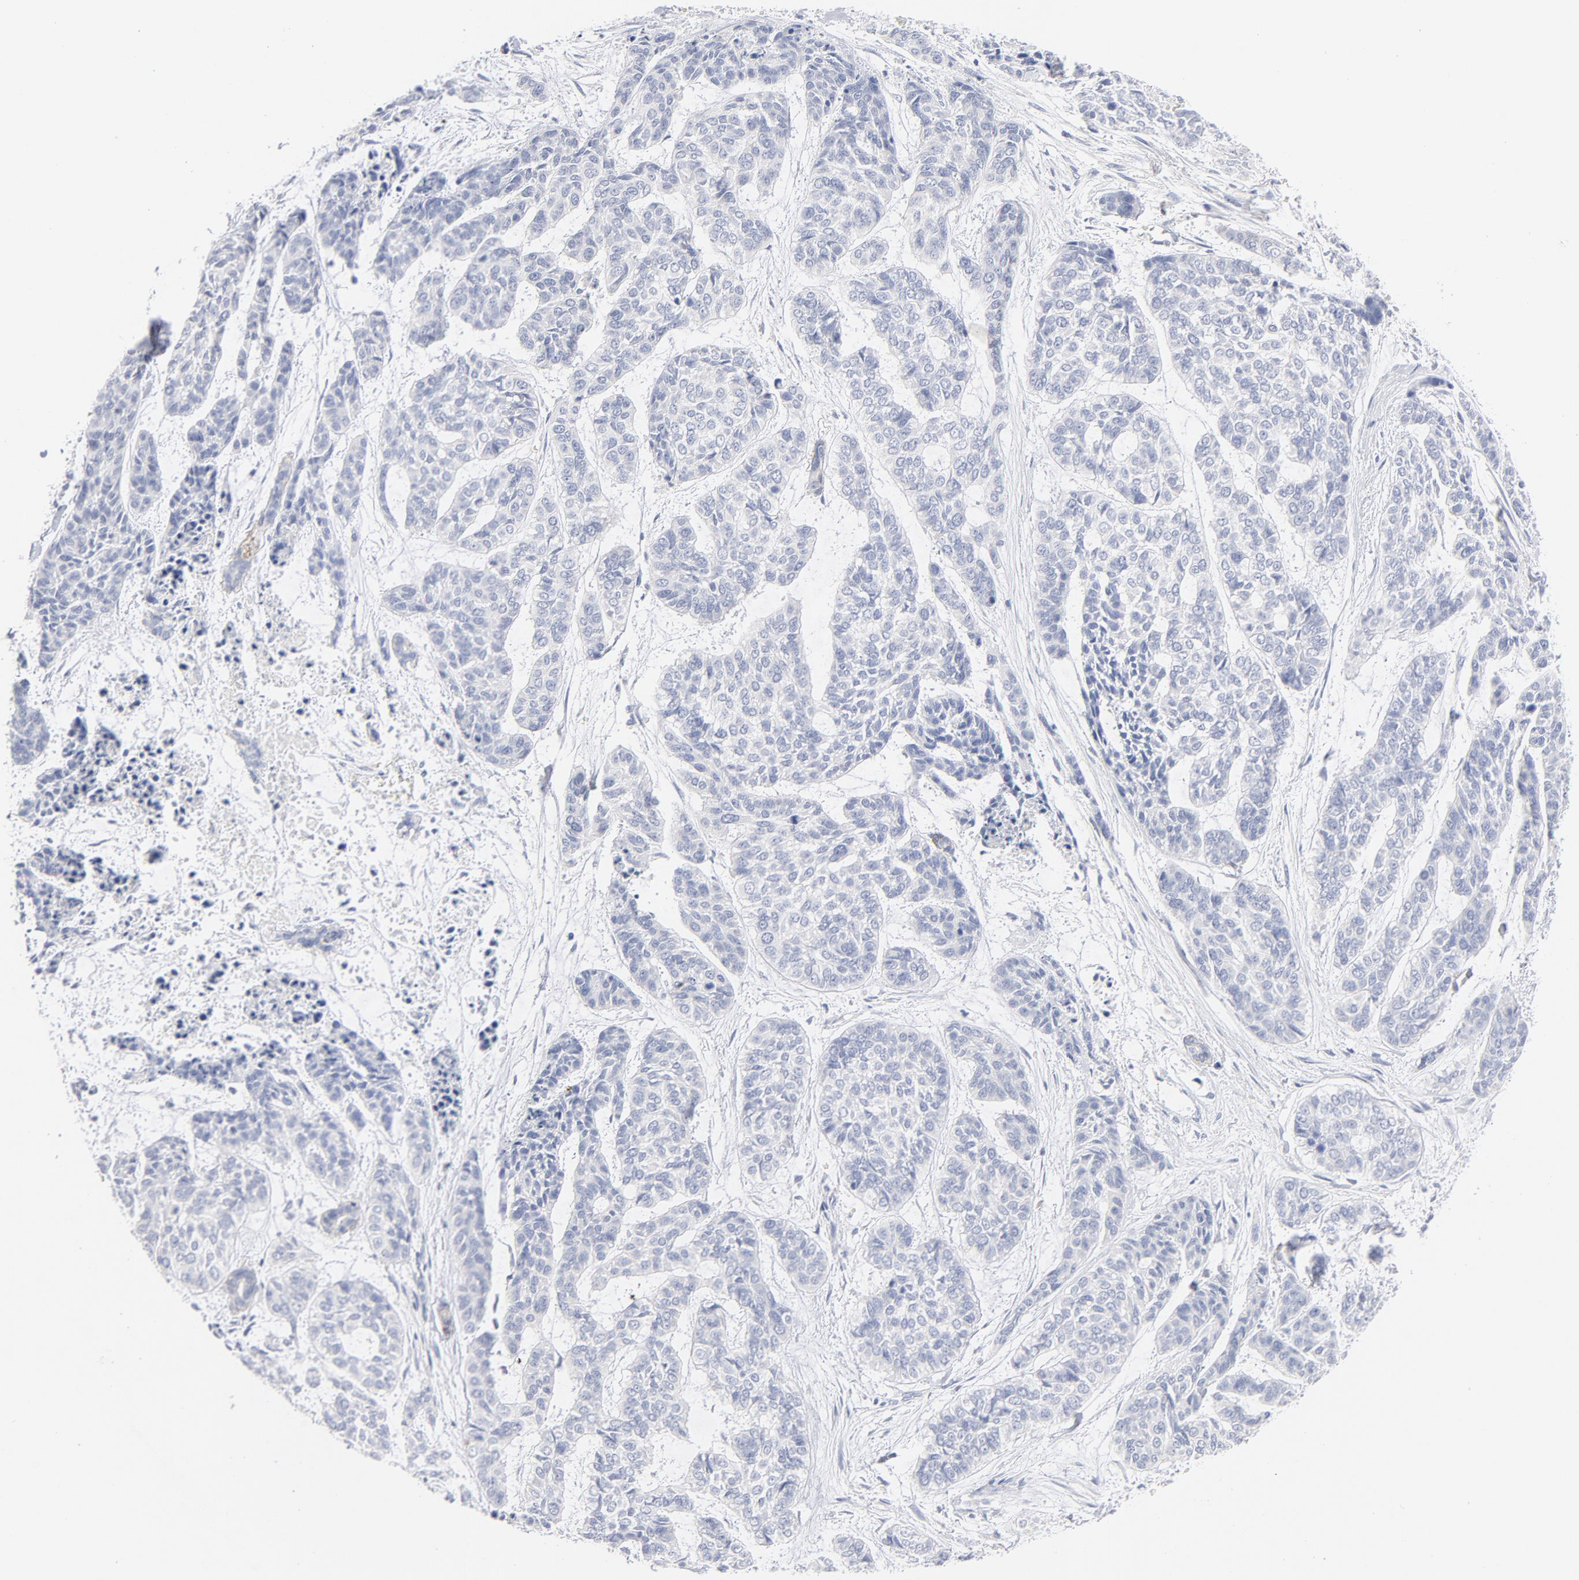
{"staining": {"intensity": "negative", "quantity": "none", "location": "none"}, "tissue": "skin cancer", "cell_type": "Tumor cells", "image_type": "cancer", "snomed": [{"axis": "morphology", "description": "Basal cell carcinoma"}, {"axis": "topography", "description": "Skin"}], "caption": "The micrograph exhibits no significant staining in tumor cells of skin cancer. (Stains: DAB (3,3'-diaminobenzidine) immunohistochemistry (IHC) with hematoxylin counter stain, Microscopy: brightfield microscopy at high magnification).", "gene": "MID1", "patient": {"sex": "female", "age": 64}}